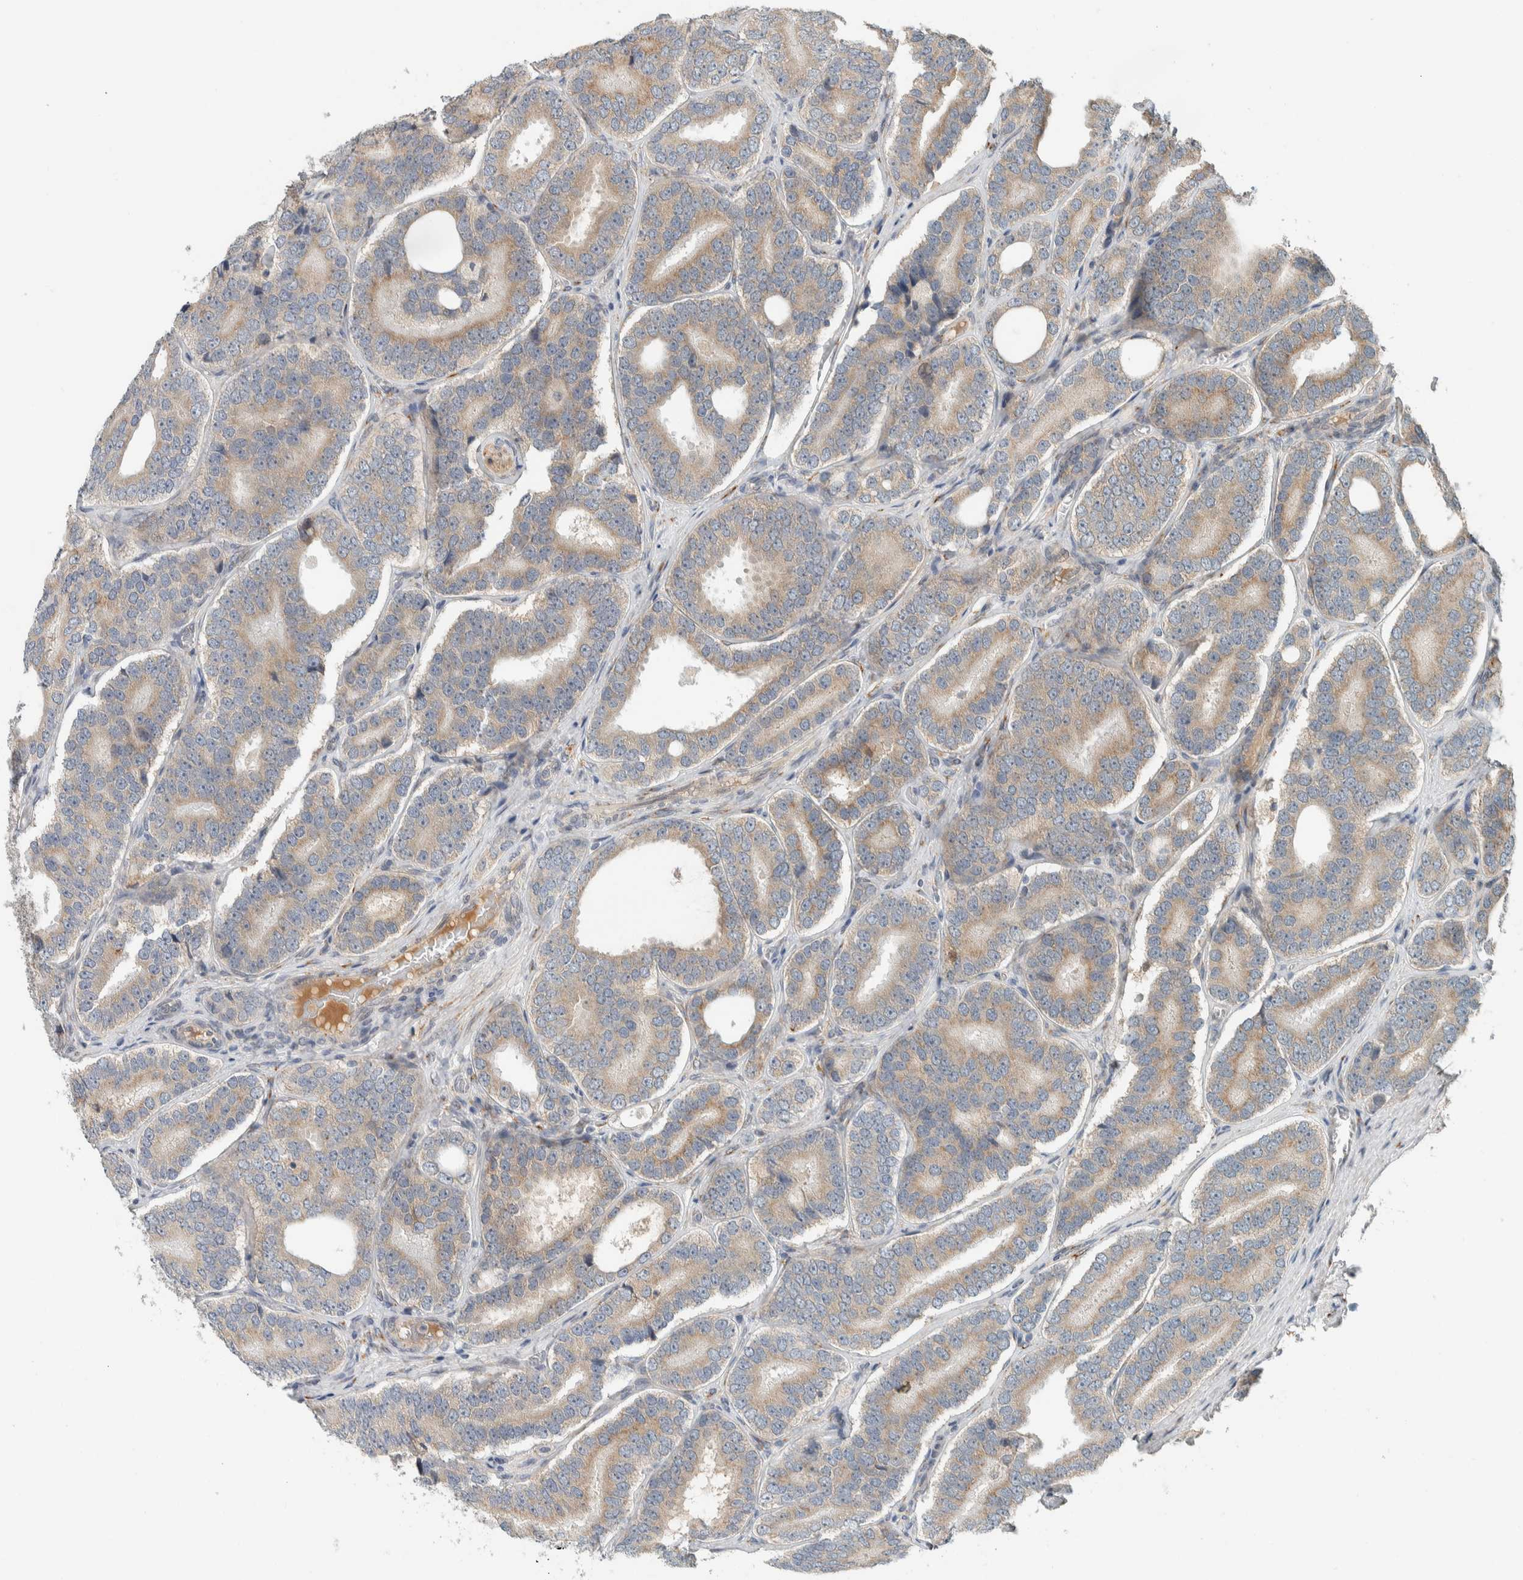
{"staining": {"intensity": "weak", "quantity": ">75%", "location": "cytoplasmic/membranous"}, "tissue": "prostate cancer", "cell_type": "Tumor cells", "image_type": "cancer", "snomed": [{"axis": "morphology", "description": "Adenocarcinoma, High grade"}, {"axis": "topography", "description": "Prostate"}], "caption": "Prostate cancer stained with a protein marker exhibits weak staining in tumor cells.", "gene": "CTBP2", "patient": {"sex": "male", "age": 56}}